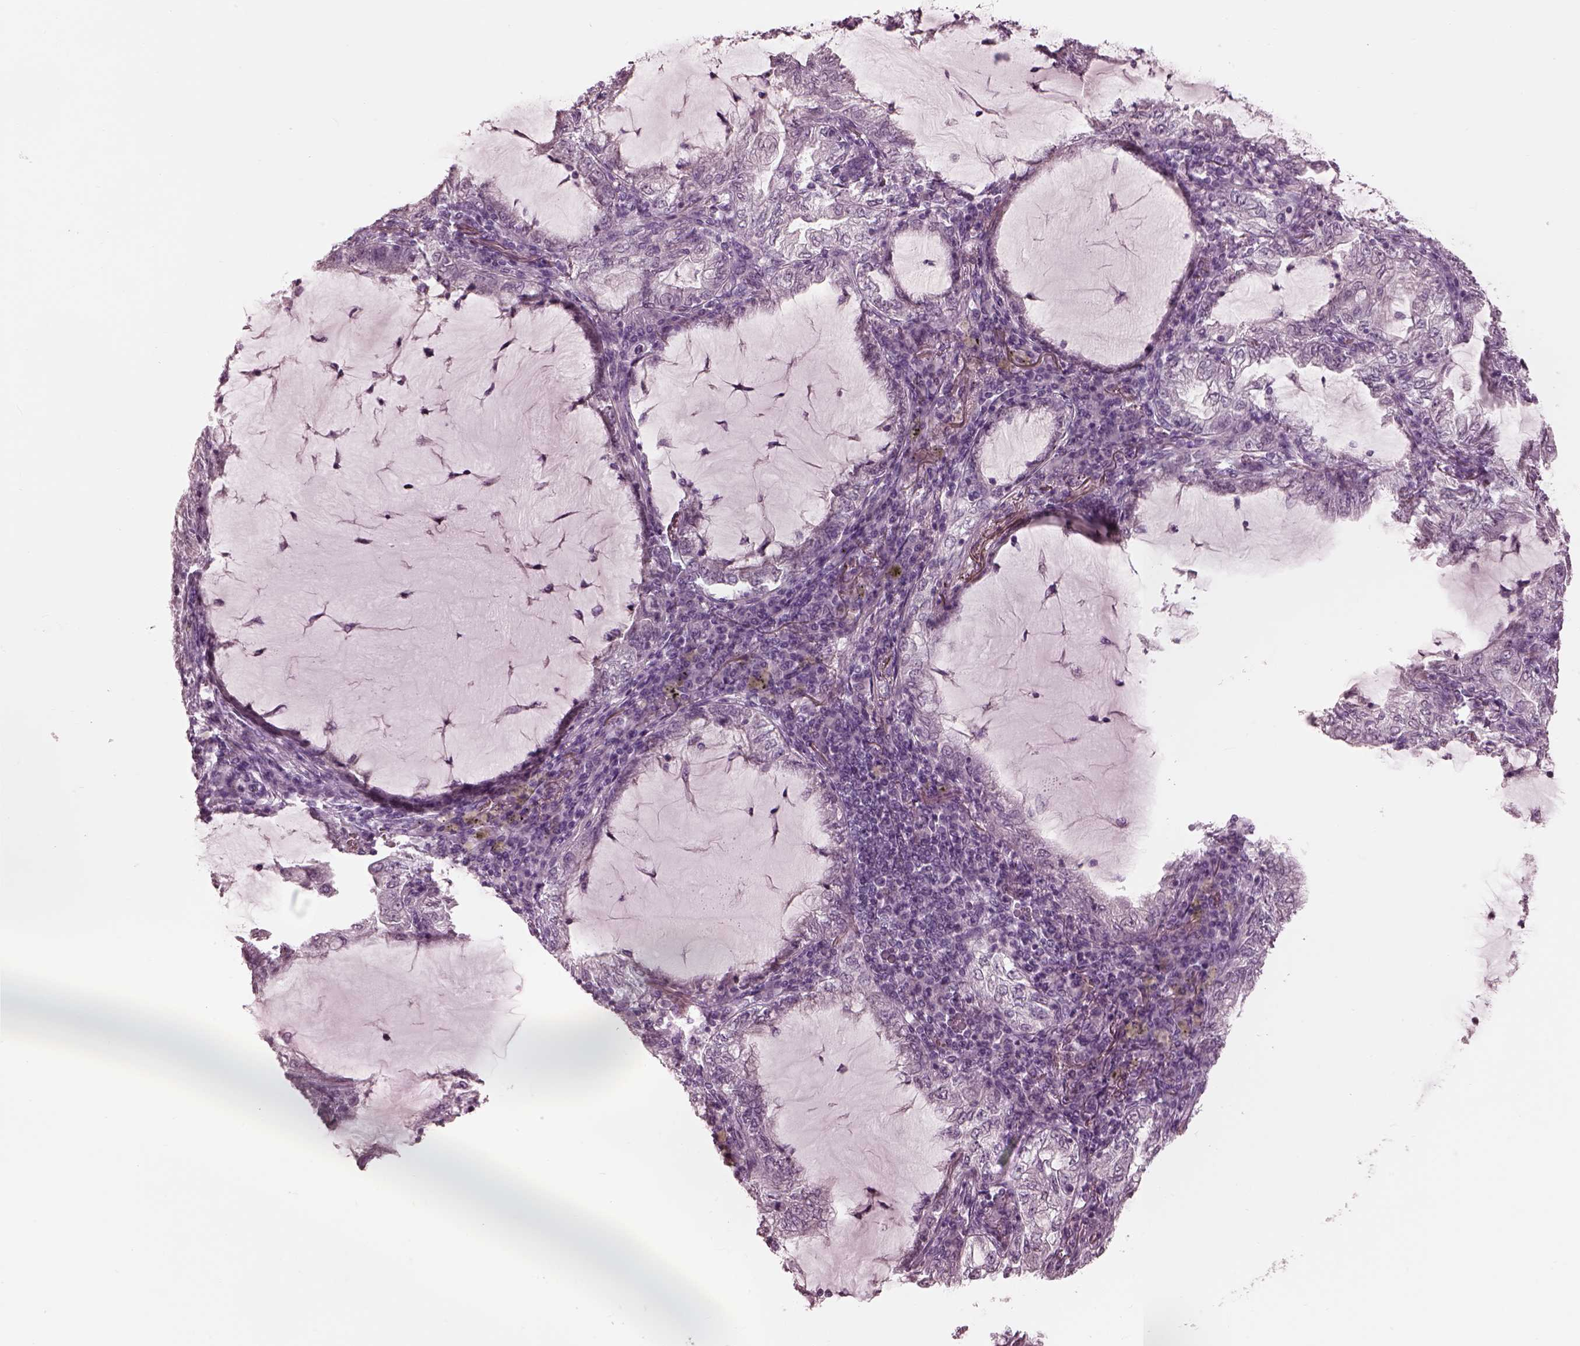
{"staining": {"intensity": "negative", "quantity": "none", "location": "none"}, "tissue": "lung cancer", "cell_type": "Tumor cells", "image_type": "cancer", "snomed": [{"axis": "morphology", "description": "Adenocarcinoma, NOS"}, {"axis": "topography", "description": "Lung"}], "caption": "There is no significant positivity in tumor cells of lung adenocarcinoma. (DAB IHC with hematoxylin counter stain).", "gene": "GARIN4", "patient": {"sex": "female", "age": 73}}